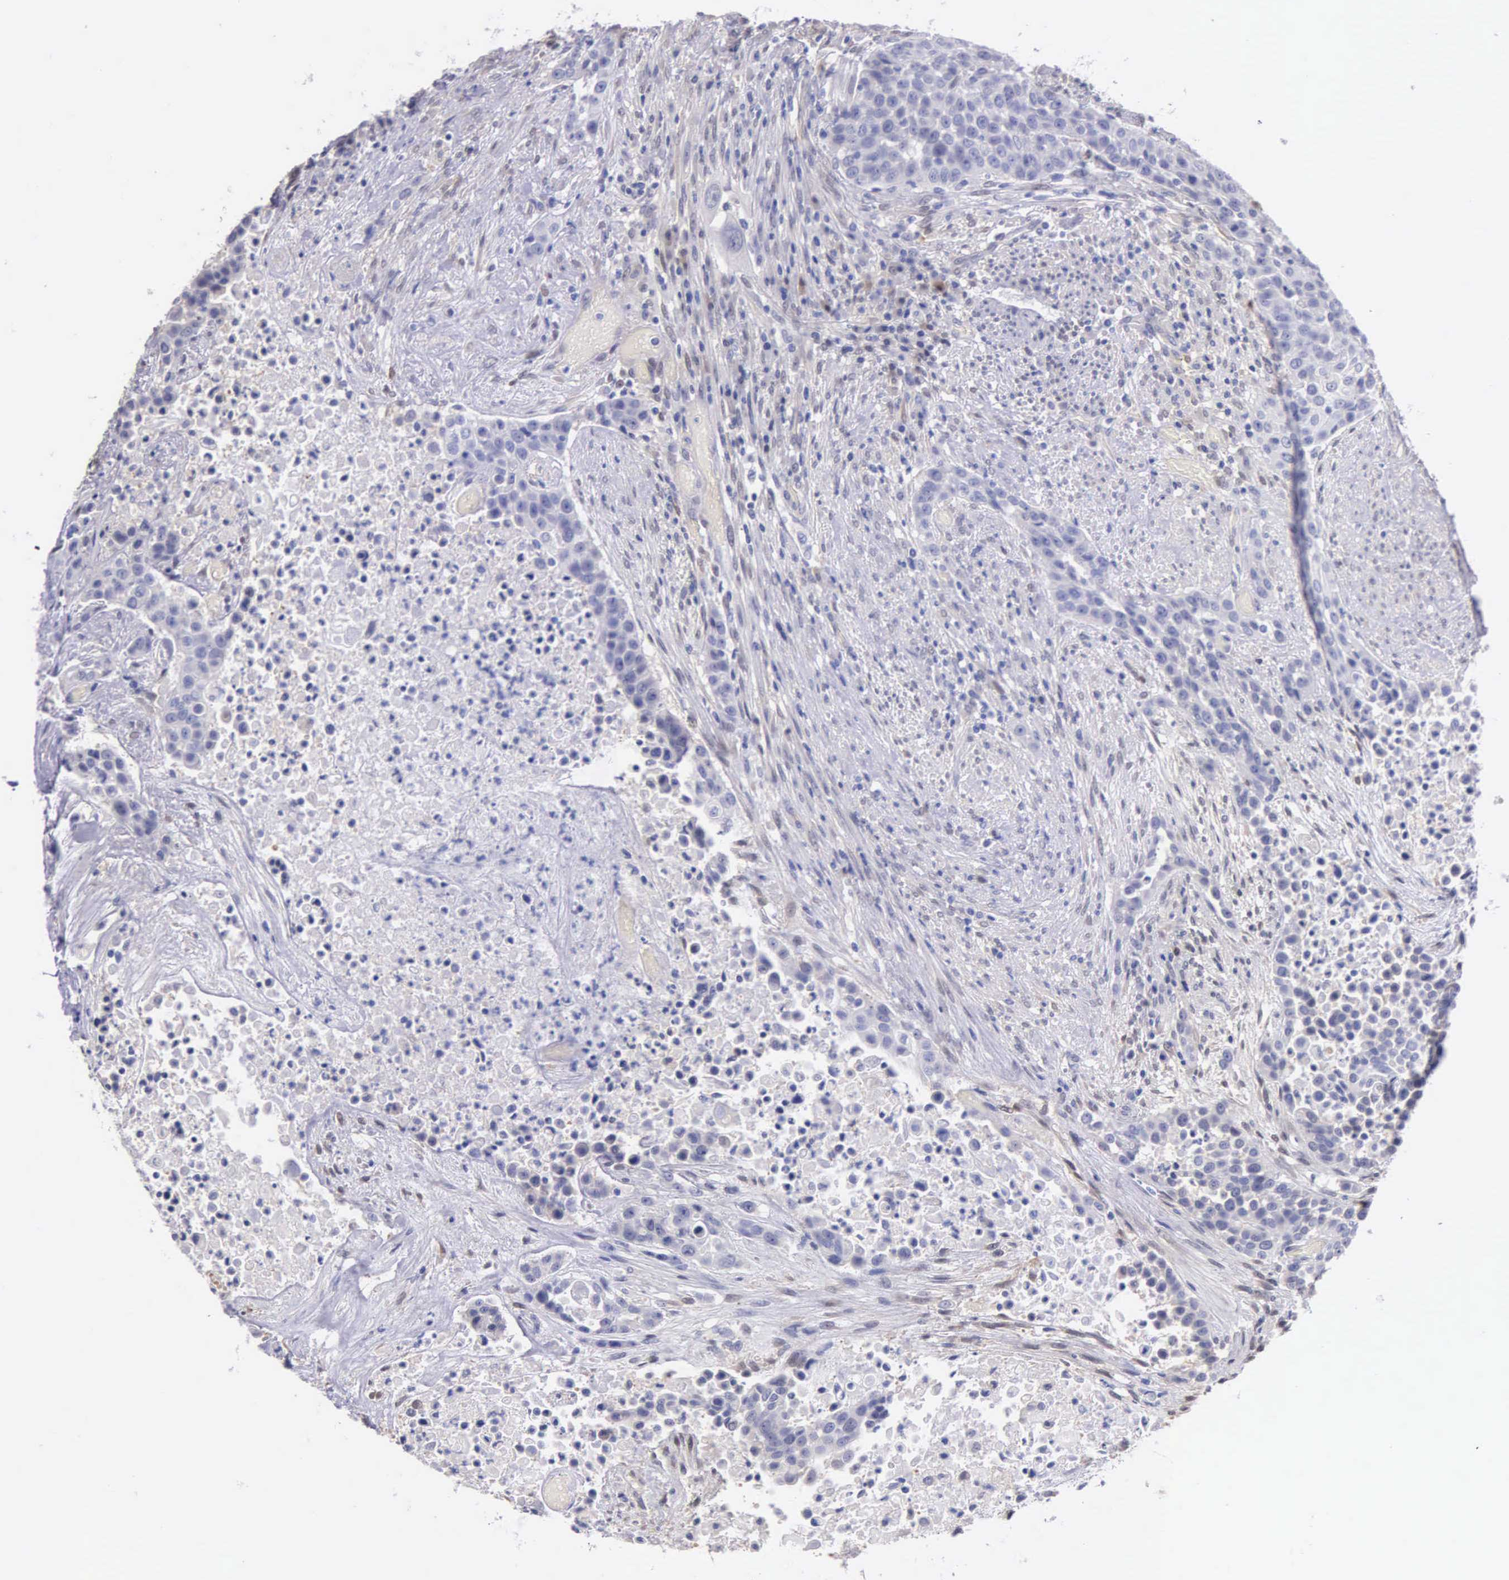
{"staining": {"intensity": "negative", "quantity": "none", "location": "none"}, "tissue": "urothelial cancer", "cell_type": "Tumor cells", "image_type": "cancer", "snomed": [{"axis": "morphology", "description": "Urothelial carcinoma, High grade"}, {"axis": "topography", "description": "Urinary bladder"}], "caption": "Urothelial carcinoma (high-grade) was stained to show a protein in brown. There is no significant positivity in tumor cells.", "gene": "GSTT2", "patient": {"sex": "male", "age": 74}}